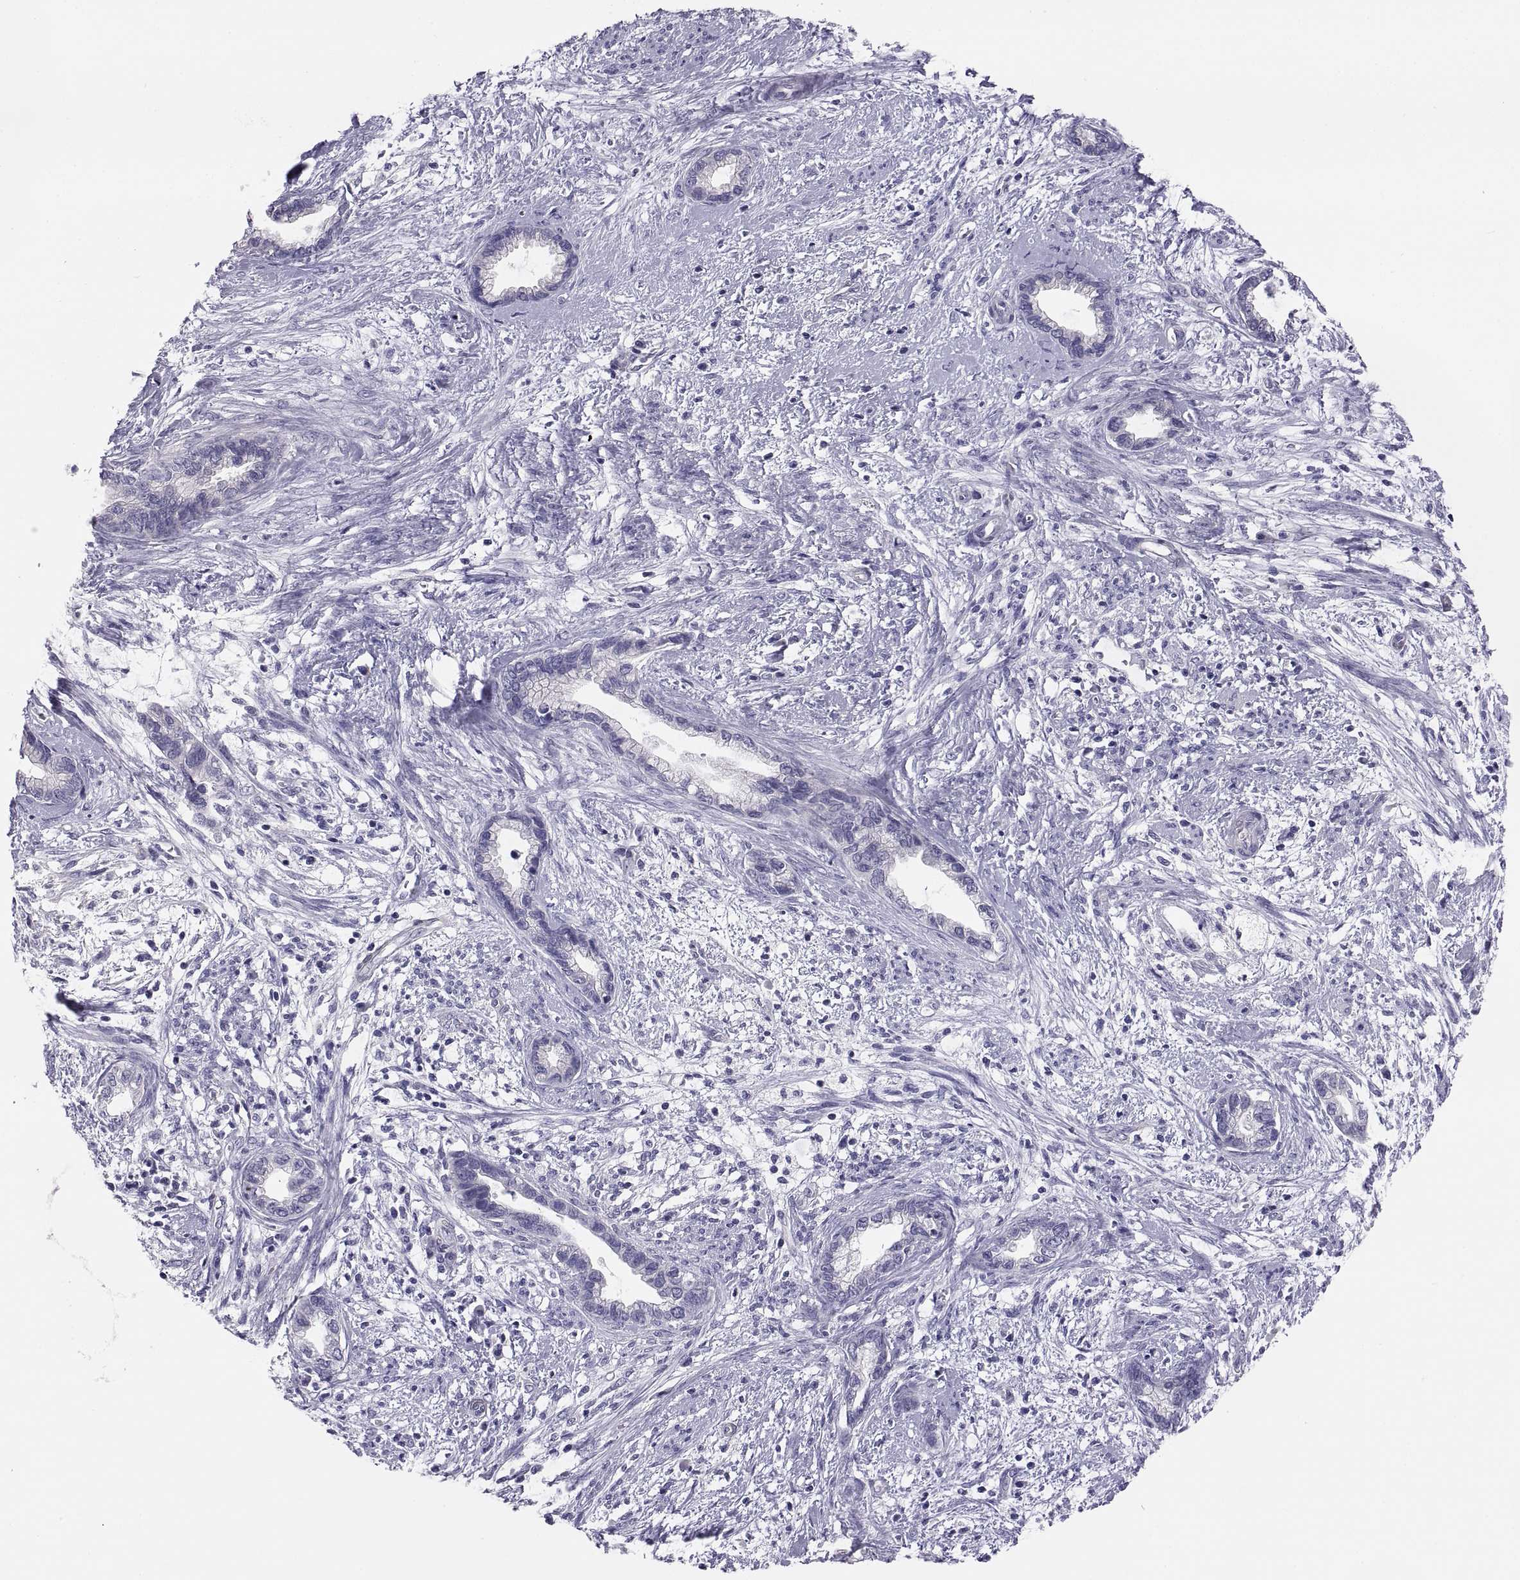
{"staining": {"intensity": "negative", "quantity": "none", "location": "none"}, "tissue": "cervical cancer", "cell_type": "Tumor cells", "image_type": "cancer", "snomed": [{"axis": "morphology", "description": "Adenocarcinoma, NOS"}, {"axis": "topography", "description": "Cervix"}], "caption": "DAB immunohistochemical staining of human adenocarcinoma (cervical) reveals no significant staining in tumor cells. (Stains: DAB immunohistochemistry with hematoxylin counter stain, Microscopy: brightfield microscopy at high magnification).", "gene": "STRC", "patient": {"sex": "female", "age": 62}}